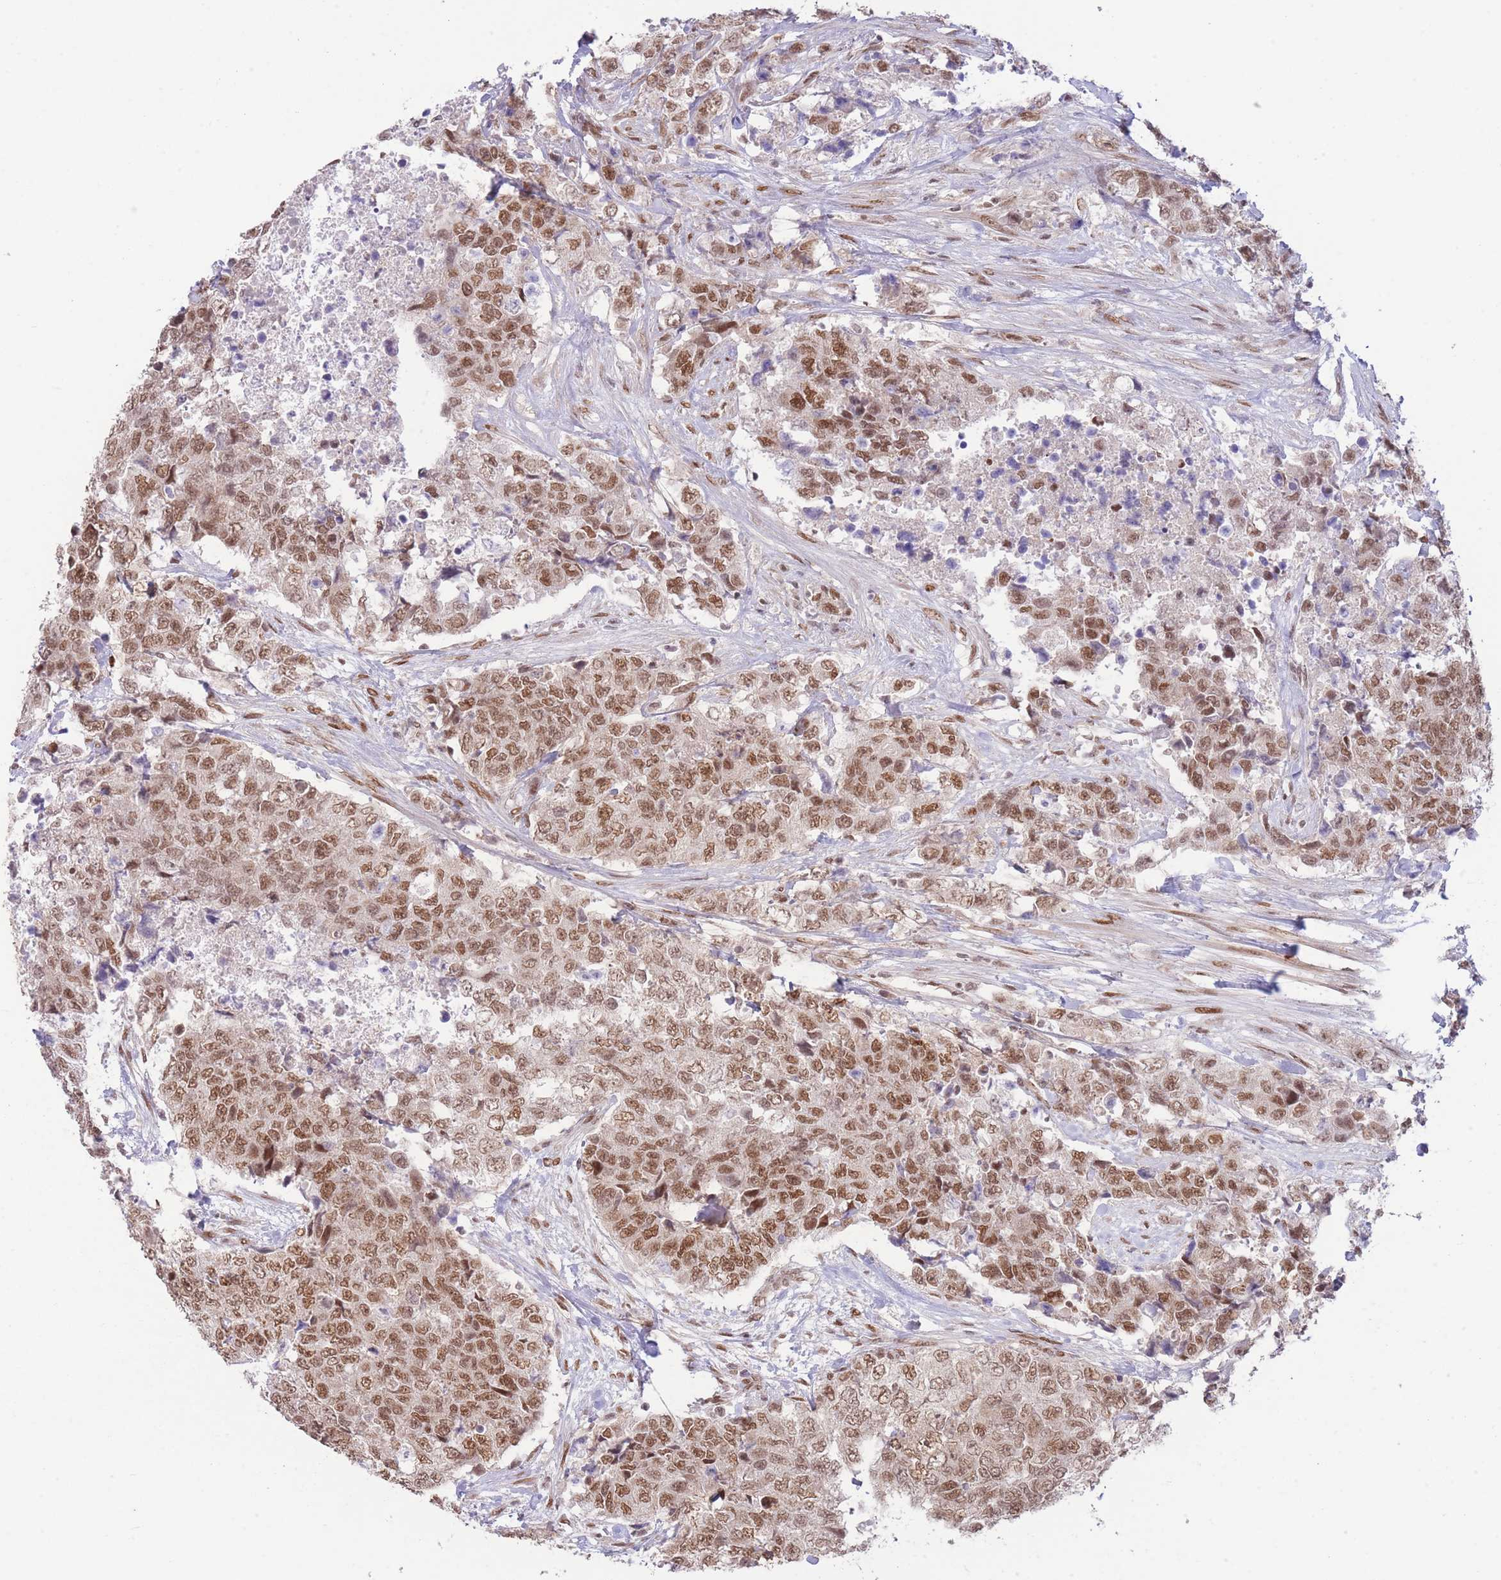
{"staining": {"intensity": "moderate", "quantity": ">75%", "location": "nuclear"}, "tissue": "urothelial cancer", "cell_type": "Tumor cells", "image_type": "cancer", "snomed": [{"axis": "morphology", "description": "Urothelial carcinoma, High grade"}, {"axis": "topography", "description": "Urinary bladder"}], "caption": "Immunohistochemical staining of high-grade urothelial carcinoma displays moderate nuclear protein positivity in about >75% of tumor cells.", "gene": "CARD8", "patient": {"sex": "female", "age": 78}}